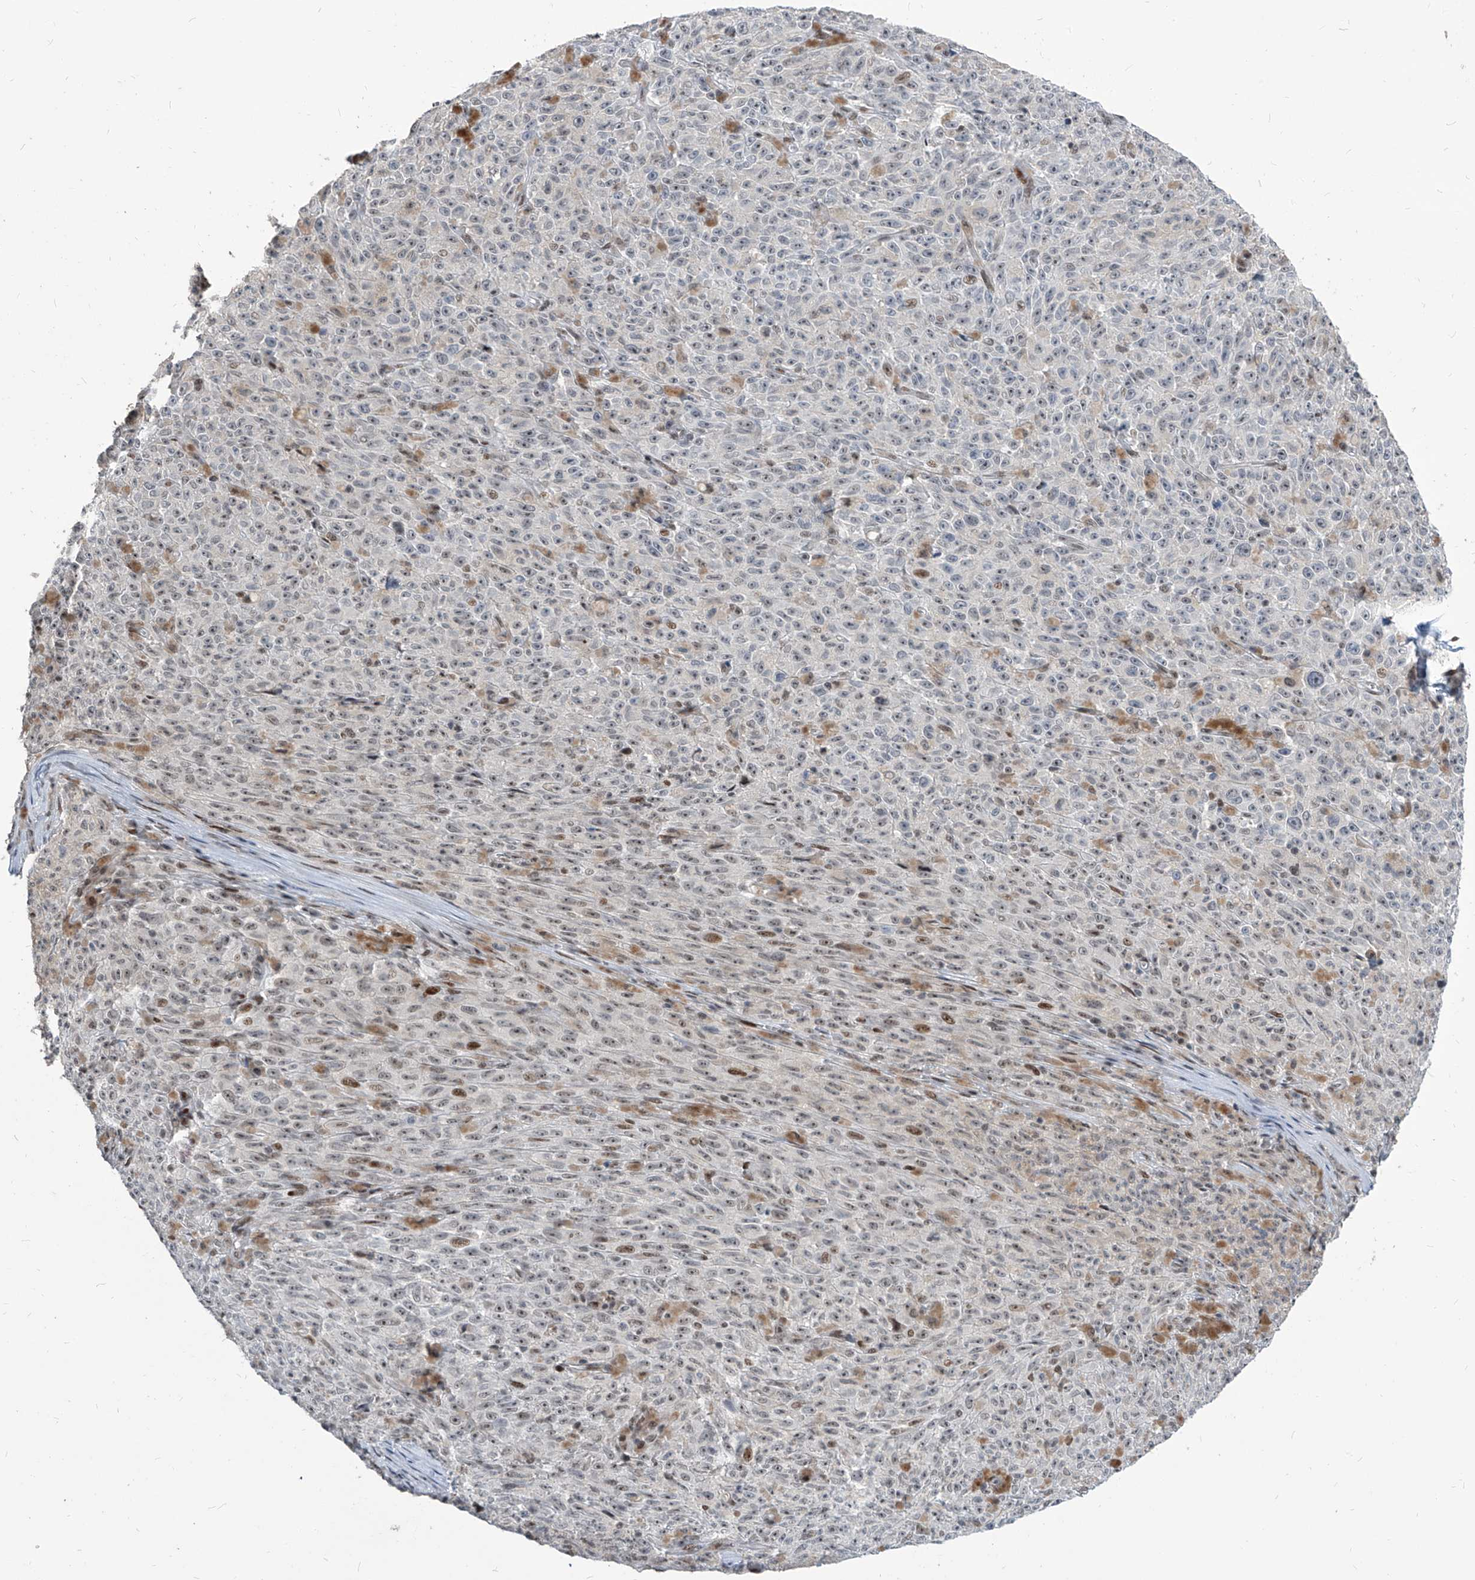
{"staining": {"intensity": "weak", "quantity": "25%-75%", "location": "nuclear"}, "tissue": "melanoma", "cell_type": "Tumor cells", "image_type": "cancer", "snomed": [{"axis": "morphology", "description": "Malignant melanoma, NOS"}, {"axis": "topography", "description": "Skin"}], "caption": "Human melanoma stained with a brown dye shows weak nuclear positive staining in about 25%-75% of tumor cells.", "gene": "IRF2", "patient": {"sex": "female", "age": 82}}